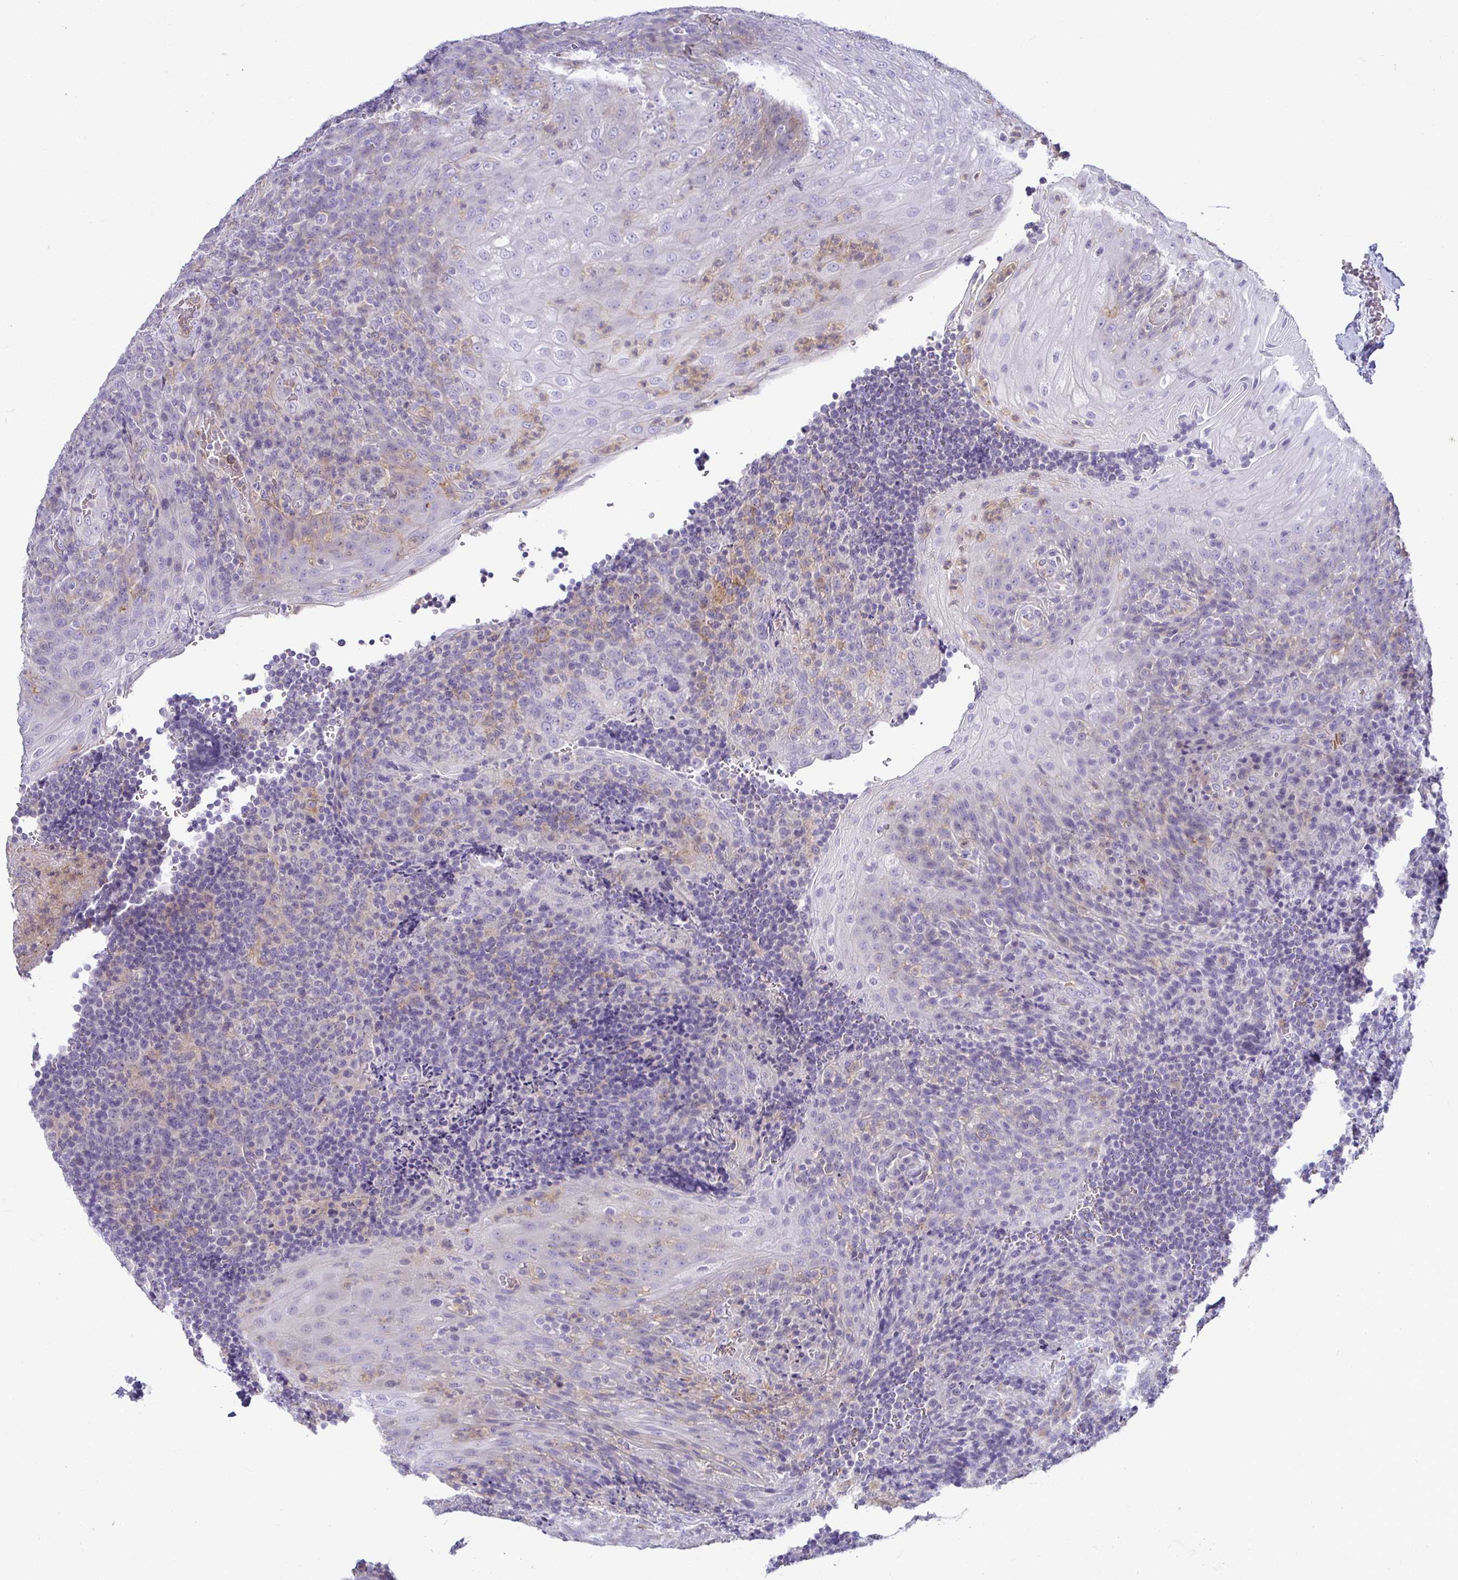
{"staining": {"intensity": "negative", "quantity": "none", "location": "none"}, "tissue": "tonsil", "cell_type": "Germinal center cells", "image_type": "normal", "snomed": [{"axis": "morphology", "description": "Normal tissue, NOS"}, {"axis": "topography", "description": "Tonsil"}], "caption": "DAB immunohistochemical staining of benign human tonsil displays no significant expression in germinal center cells. (Immunohistochemistry (ihc), brightfield microscopy, high magnification).", "gene": "SIRPA", "patient": {"sex": "male", "age": 17}}